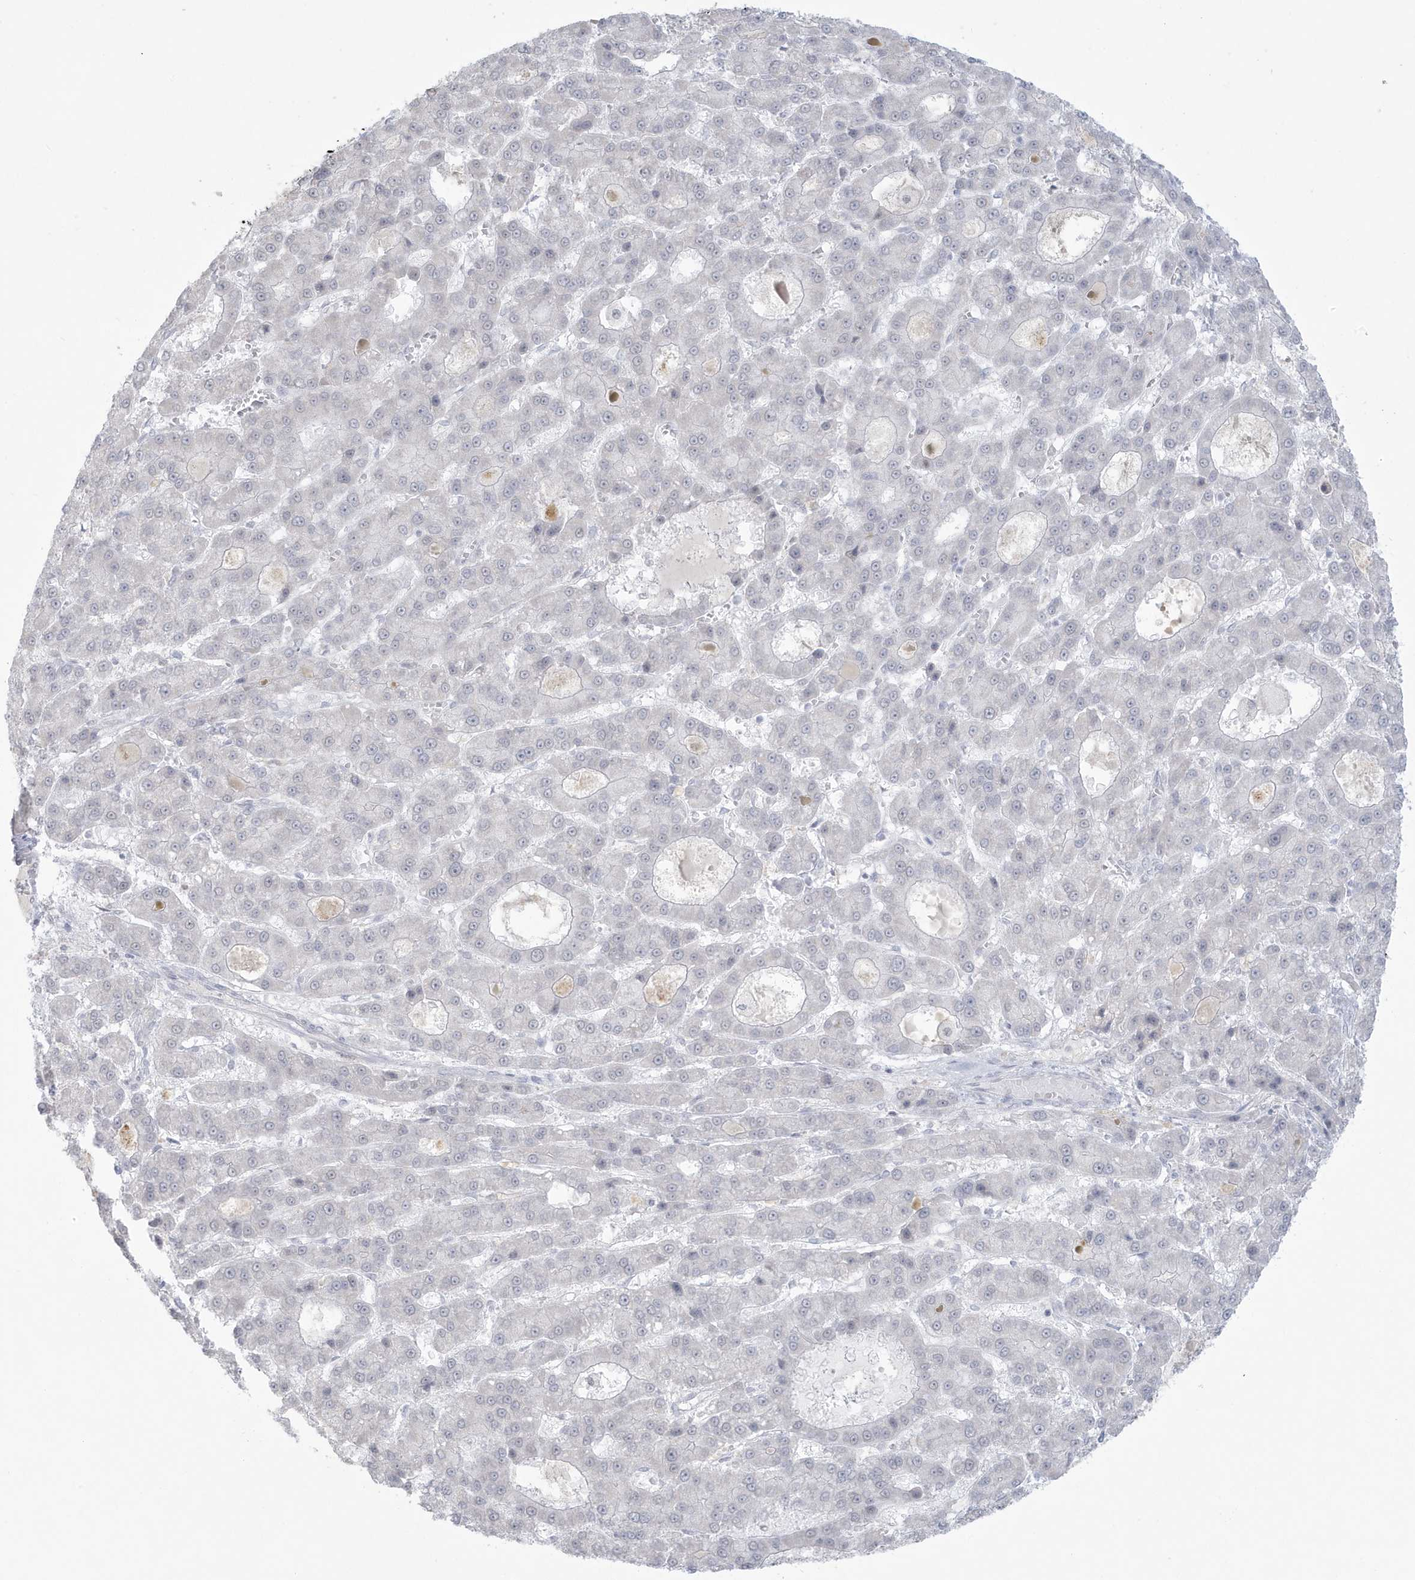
{"staining": {"intensity": "negative", "quantity": "none", "location": "none"}, "tissue": "liver cancer", "cell_type": "Tumor cells", "image_type": "cancer", "snomed": [{"axis": "morphology", "description": "Carcinoma, Hepatocellular, NOS"}, {"axis": "topography", "description": "Liver"}], "caption": "Tumor cells are negative for protein expression in human liver cancer (hepatocellular carcinoma).", "gene": "HERC6", "patient": {"sex": "male", "age": 70}}